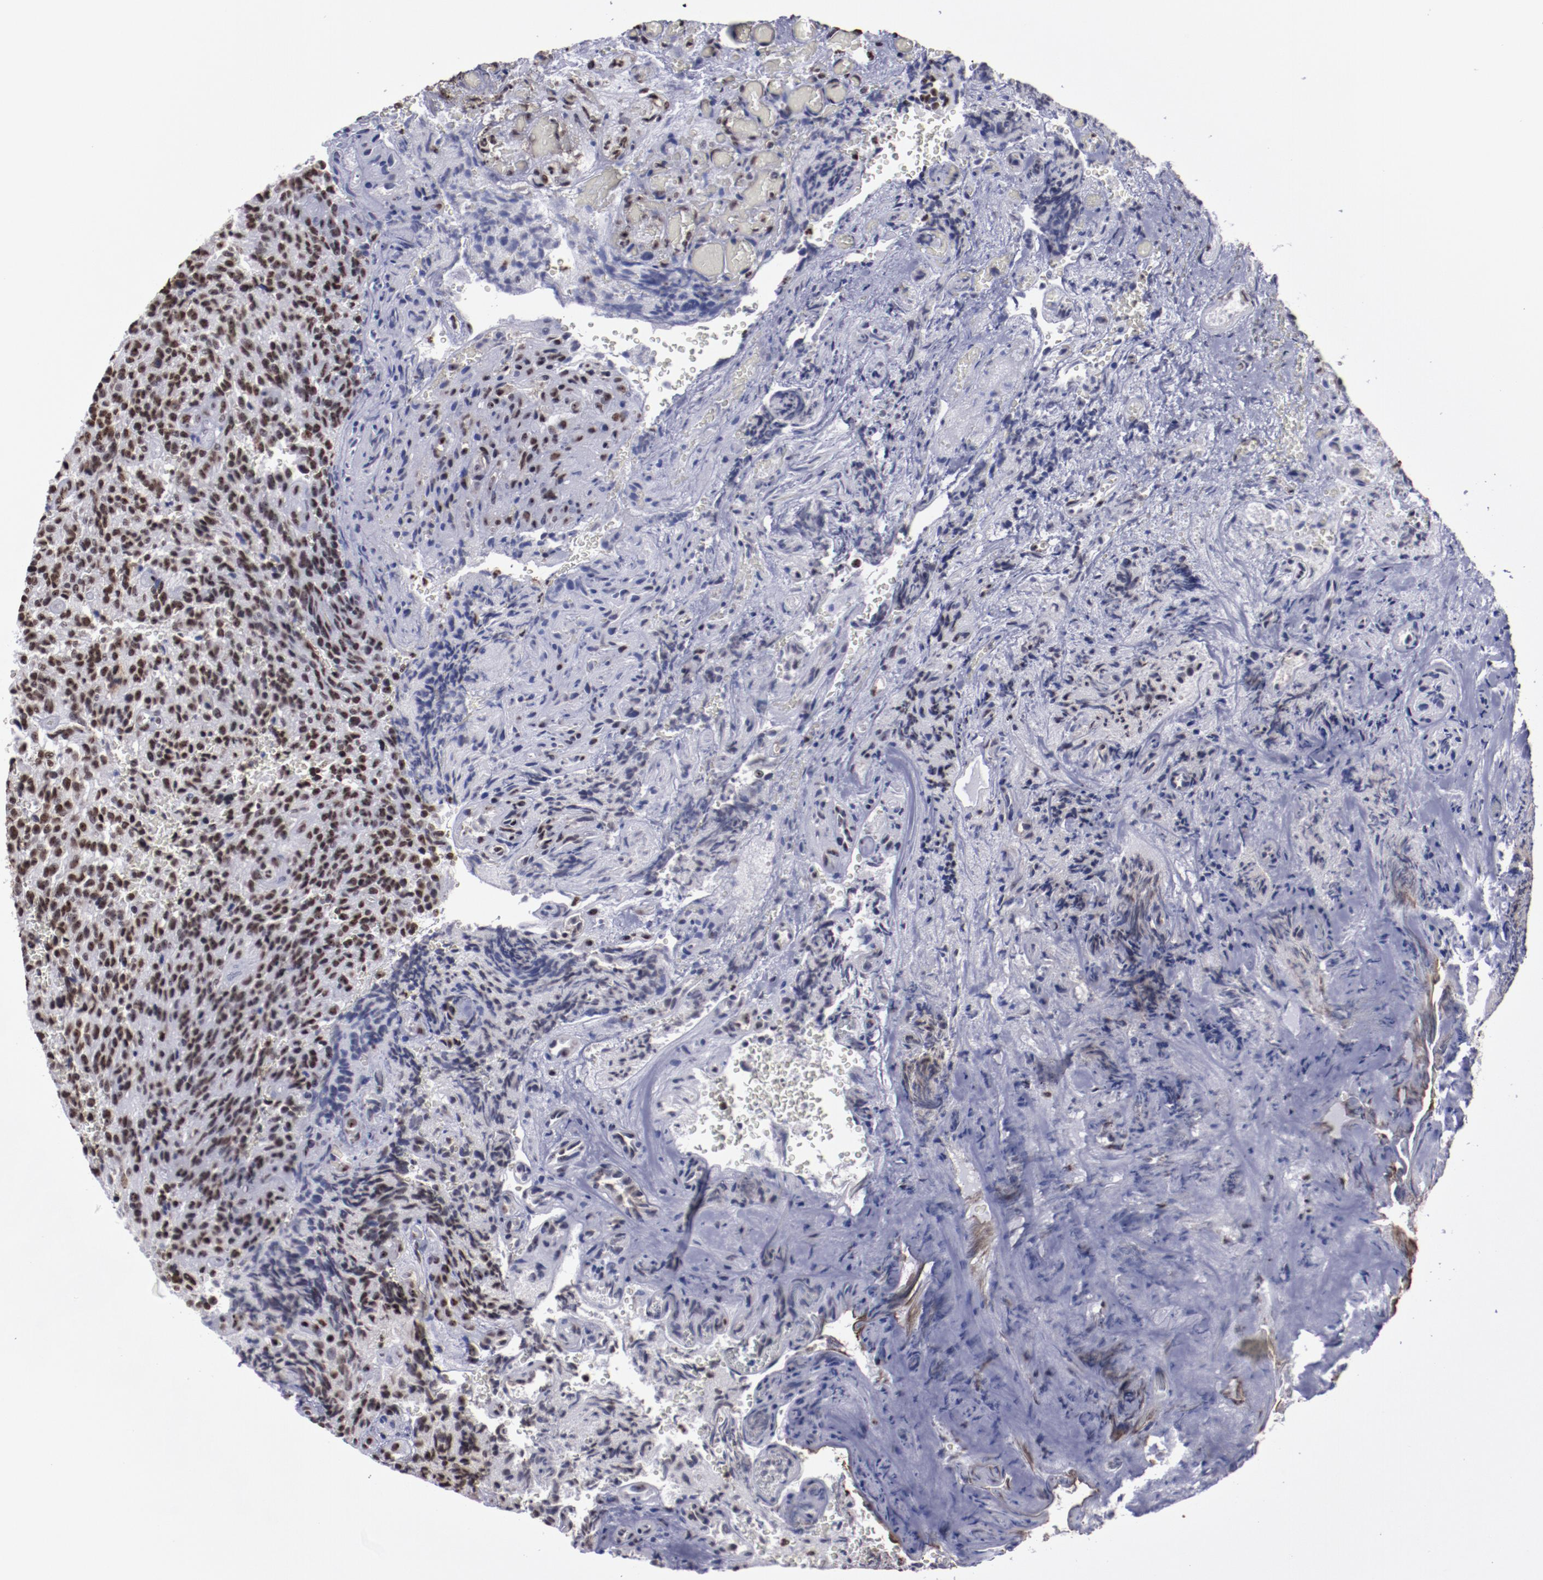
{"staining": {"intensity": "strong", "quantity": ">75%", "location": "nuclear"}, "tissue": "glioma", "cell_type": "Tumor cells", "image_type": "cancer", "snomed": [{"axis": "morphology", "description": "Normal tissue, NOS"}, {"axis": "morphology", "description": "Glioma, malignant, High grade"}, {"axis": "topography", "description": "Cerebral cortex"}], "caption": "A micrograph of glioma stained for a protein reveals strong nuclear brown staining in tumor cells.", "gene": "HNRNPA2B1", "patient": {"sex": "male", "age": 56}}